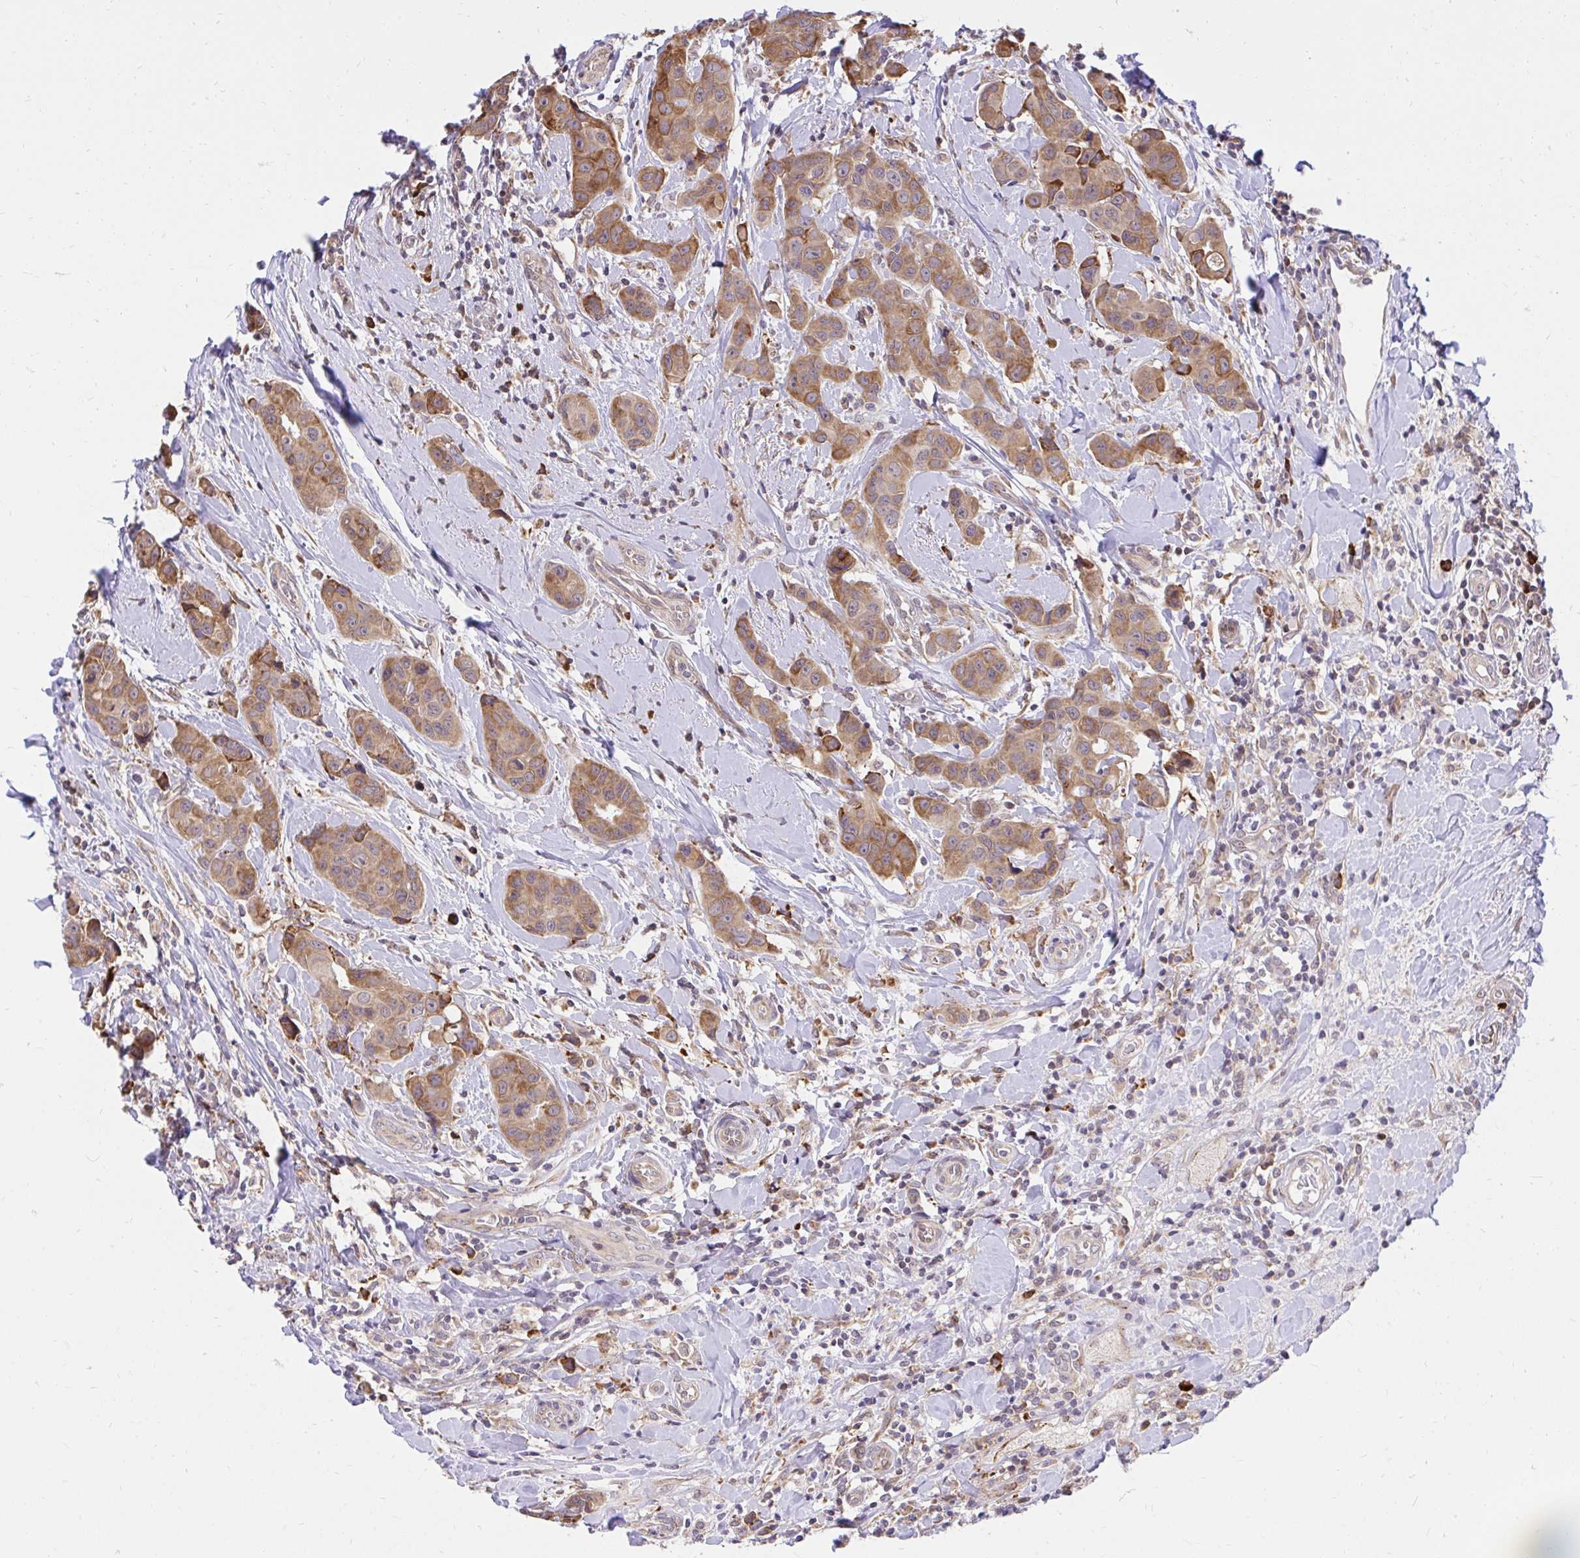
{"staining": {"intensity": "moderate", "quantity": ">75%", "location": "cytoplasmic/membranous"}, "tissue": "breast cancer", "cell_type": "Tumor cells", "image_type": "cancer", "snomed": [{"axis": "morphology", "description": "Duct carcinoma"}, {"axis": "topography", "description": "Breast"}], "caption": "Immunohistochemical staining of breast cancer (intraductal carcinoma) demonstrates medium levels of moderate cytoplasmic/membranous expression in about >75% of tumor cells.", "gene": "NAALAD2", "patient": {"sex": "female", "age": 24}}